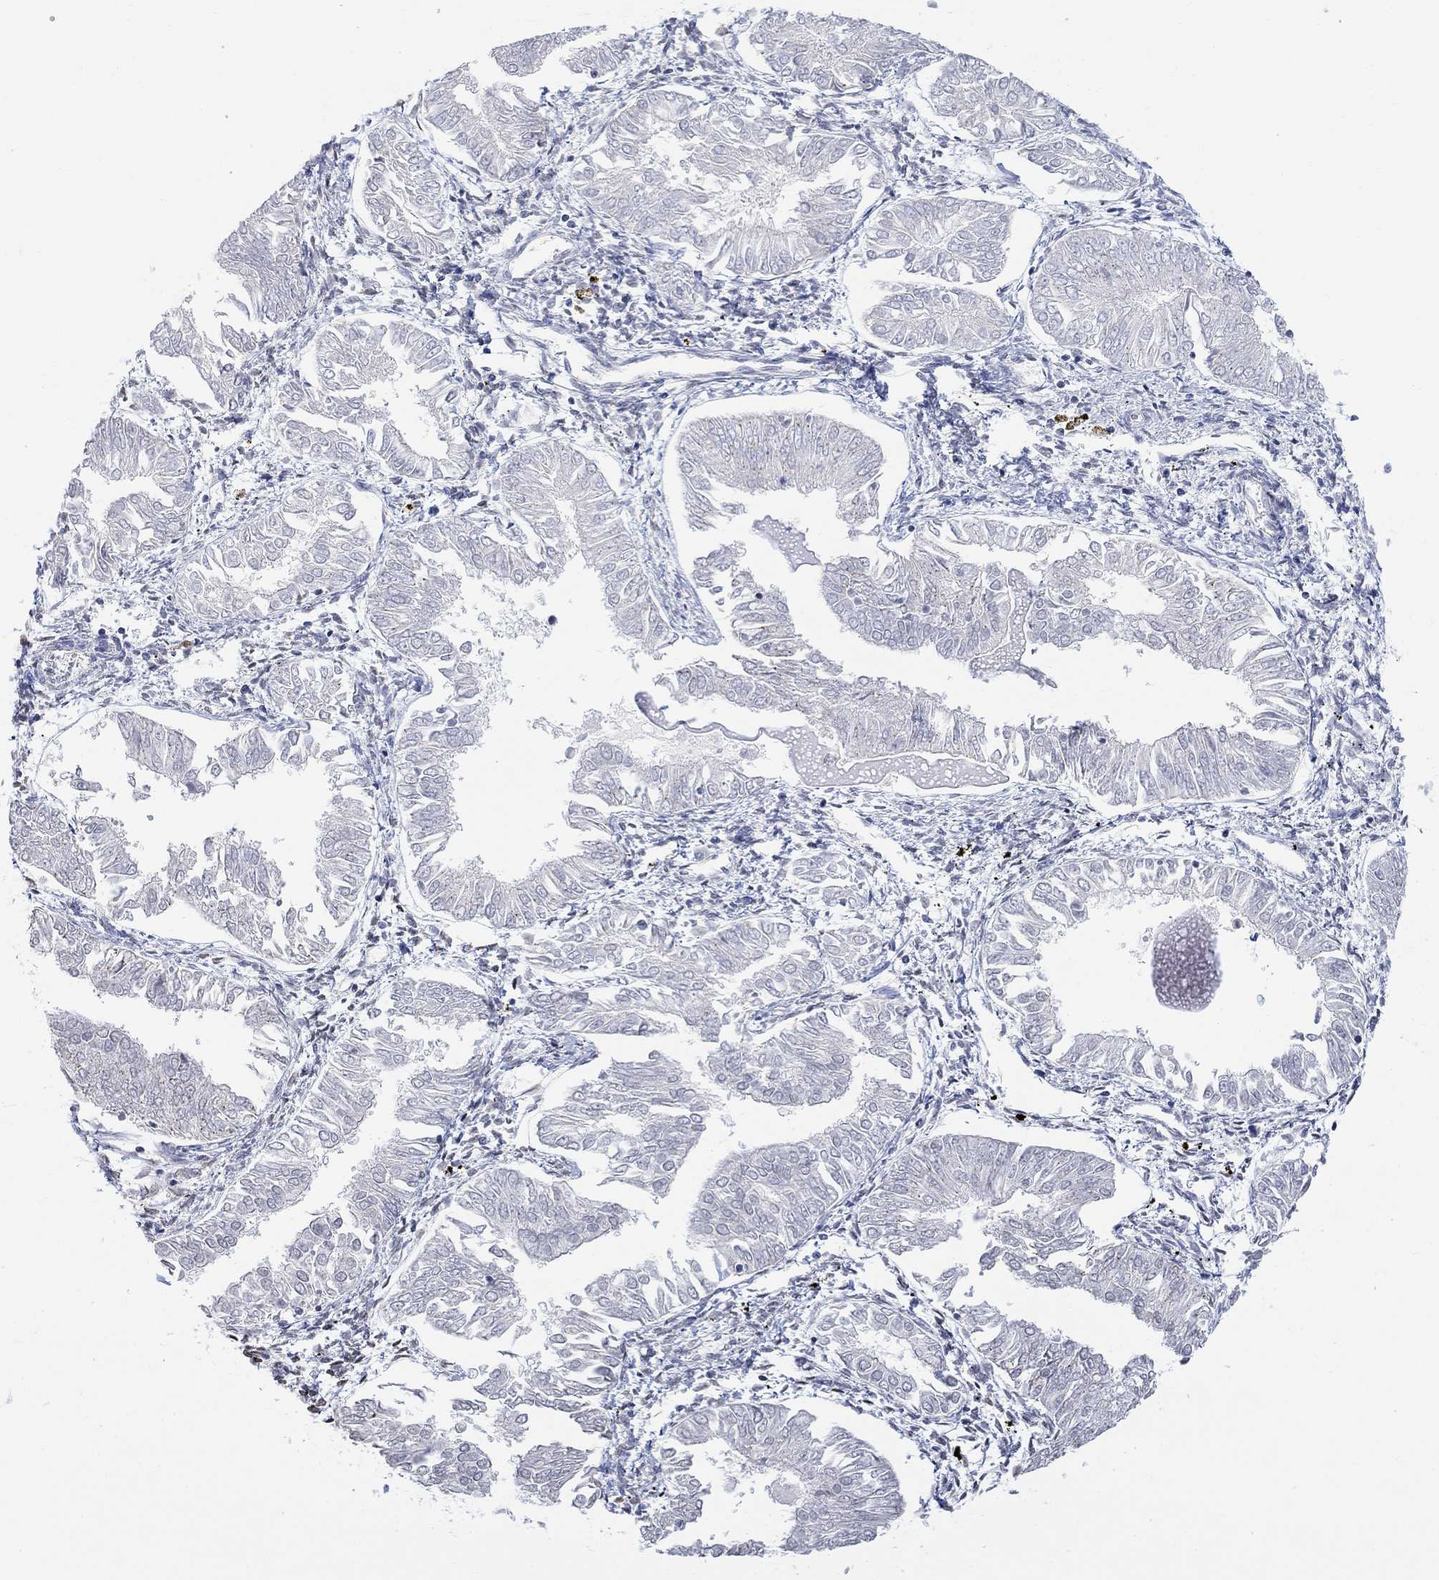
{"staining": {"intensity": "negative", "quantity": "none", "location": "none"}, "tissue": "endometrial cancer", "cell_type": "Tumor cells", "image_type": "cancer", "snomed": [{"axis": "morphology", "description": "Adenocarcinoma, NOS"}, {"axis": "topography", "description": "Endometrium"}], "caption": "Micrograph shows no significant protein staining in tumor cells of adenocarcinoma (endometrial).", "gene": "TMEM255A", "patient": {"sex": "female", "age": 53}}